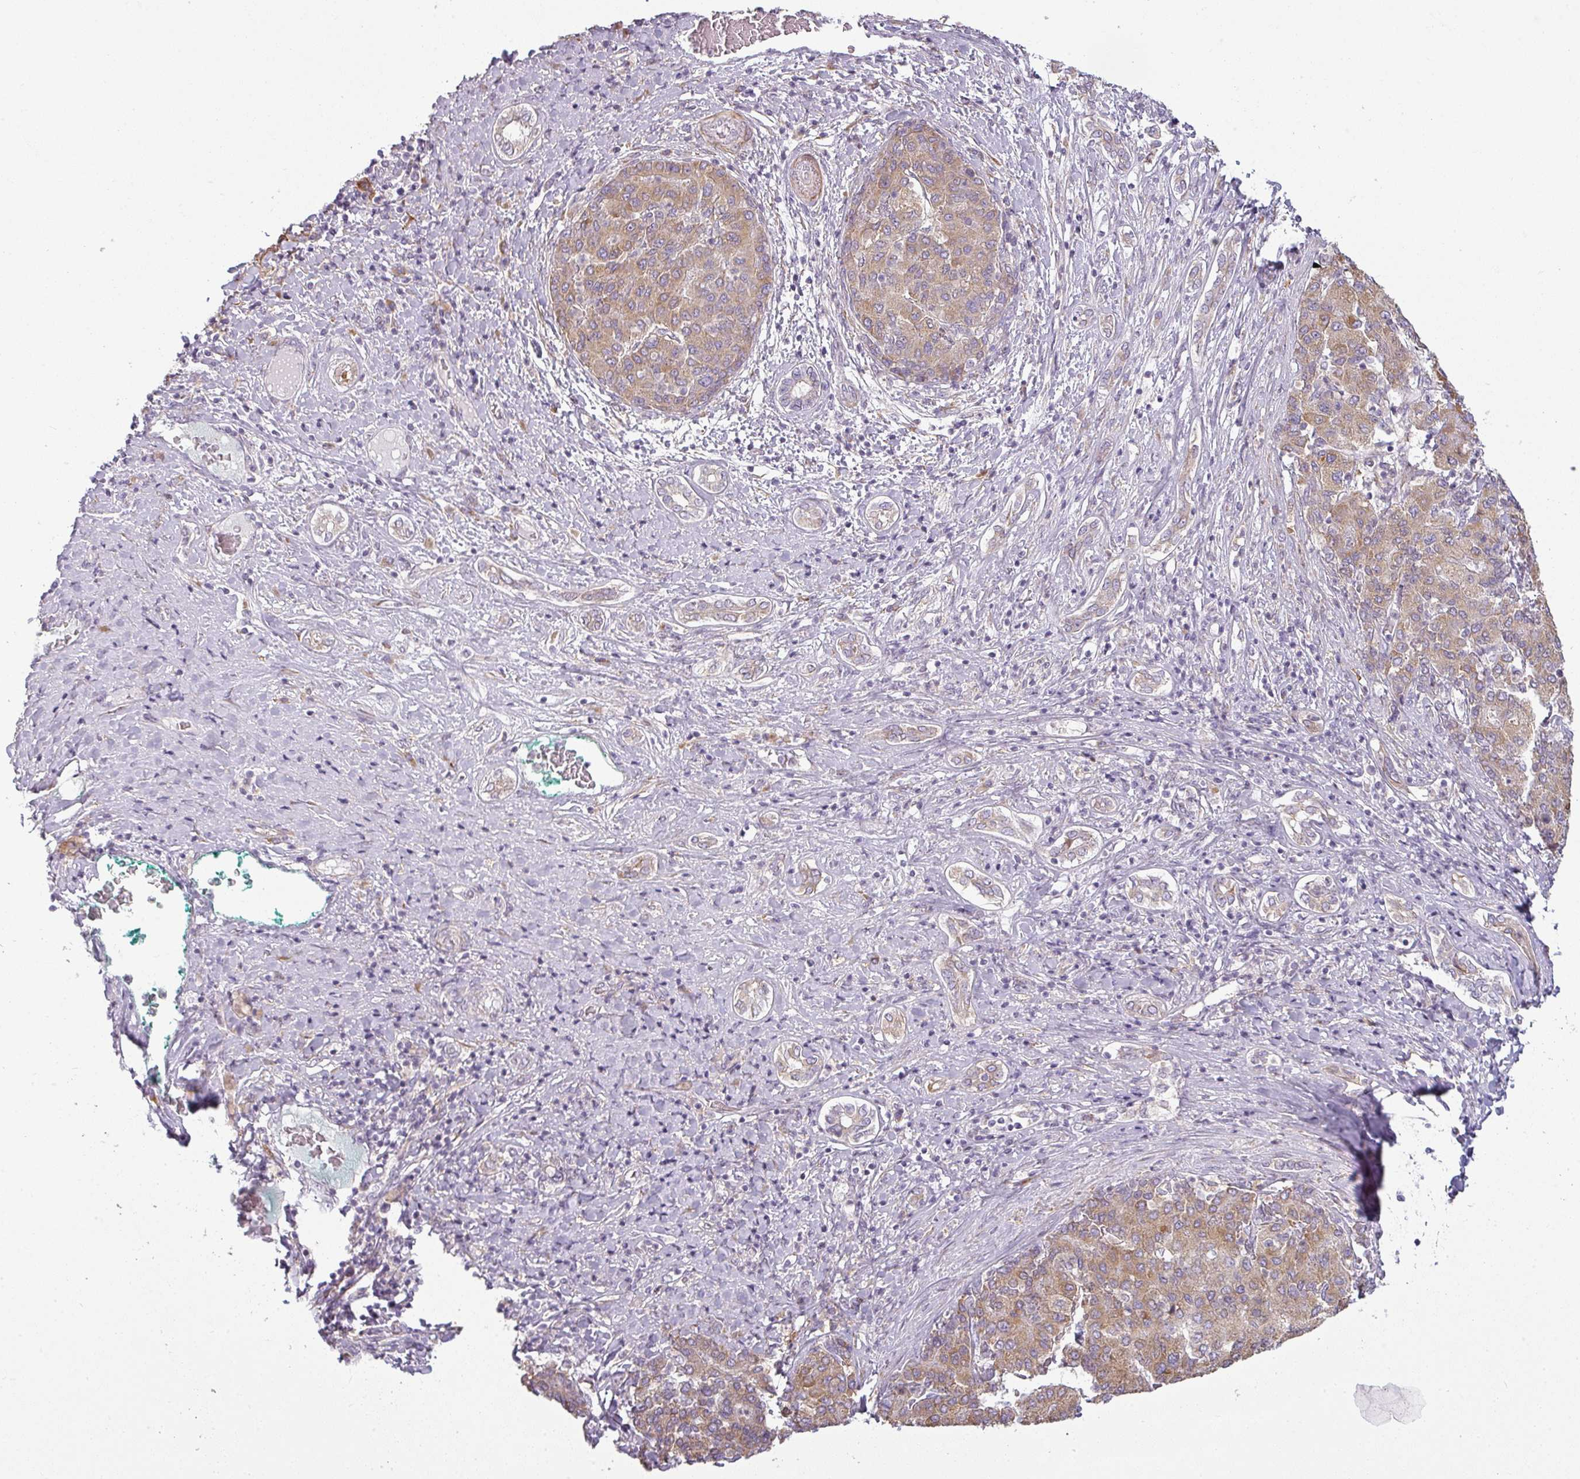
{"staining": {"intensity": "moderate", "quantity": "25%-75%", "location": "cytoplasmic/membranous"}, "tissue": "liver cancer", "cell_type": "Tumor cells", "image_type": "cancer", "snomed": [{"axis": "morphology", "description": "Carcinoma, Hepatocellular, NOS"}, {"axis": "topography", "description": "Liver"}], "caption": "Protein expression analysis of human liver hepatocellular carcinoma reveals moderate cytoplasmic/membranous expression in about 25%-75% of tumor cells. The protein of interest is shown in brown color, while the nuclei are stained blue.", "gene": "CCDC144A", "patient": {"sex": "male", "age": 65}}